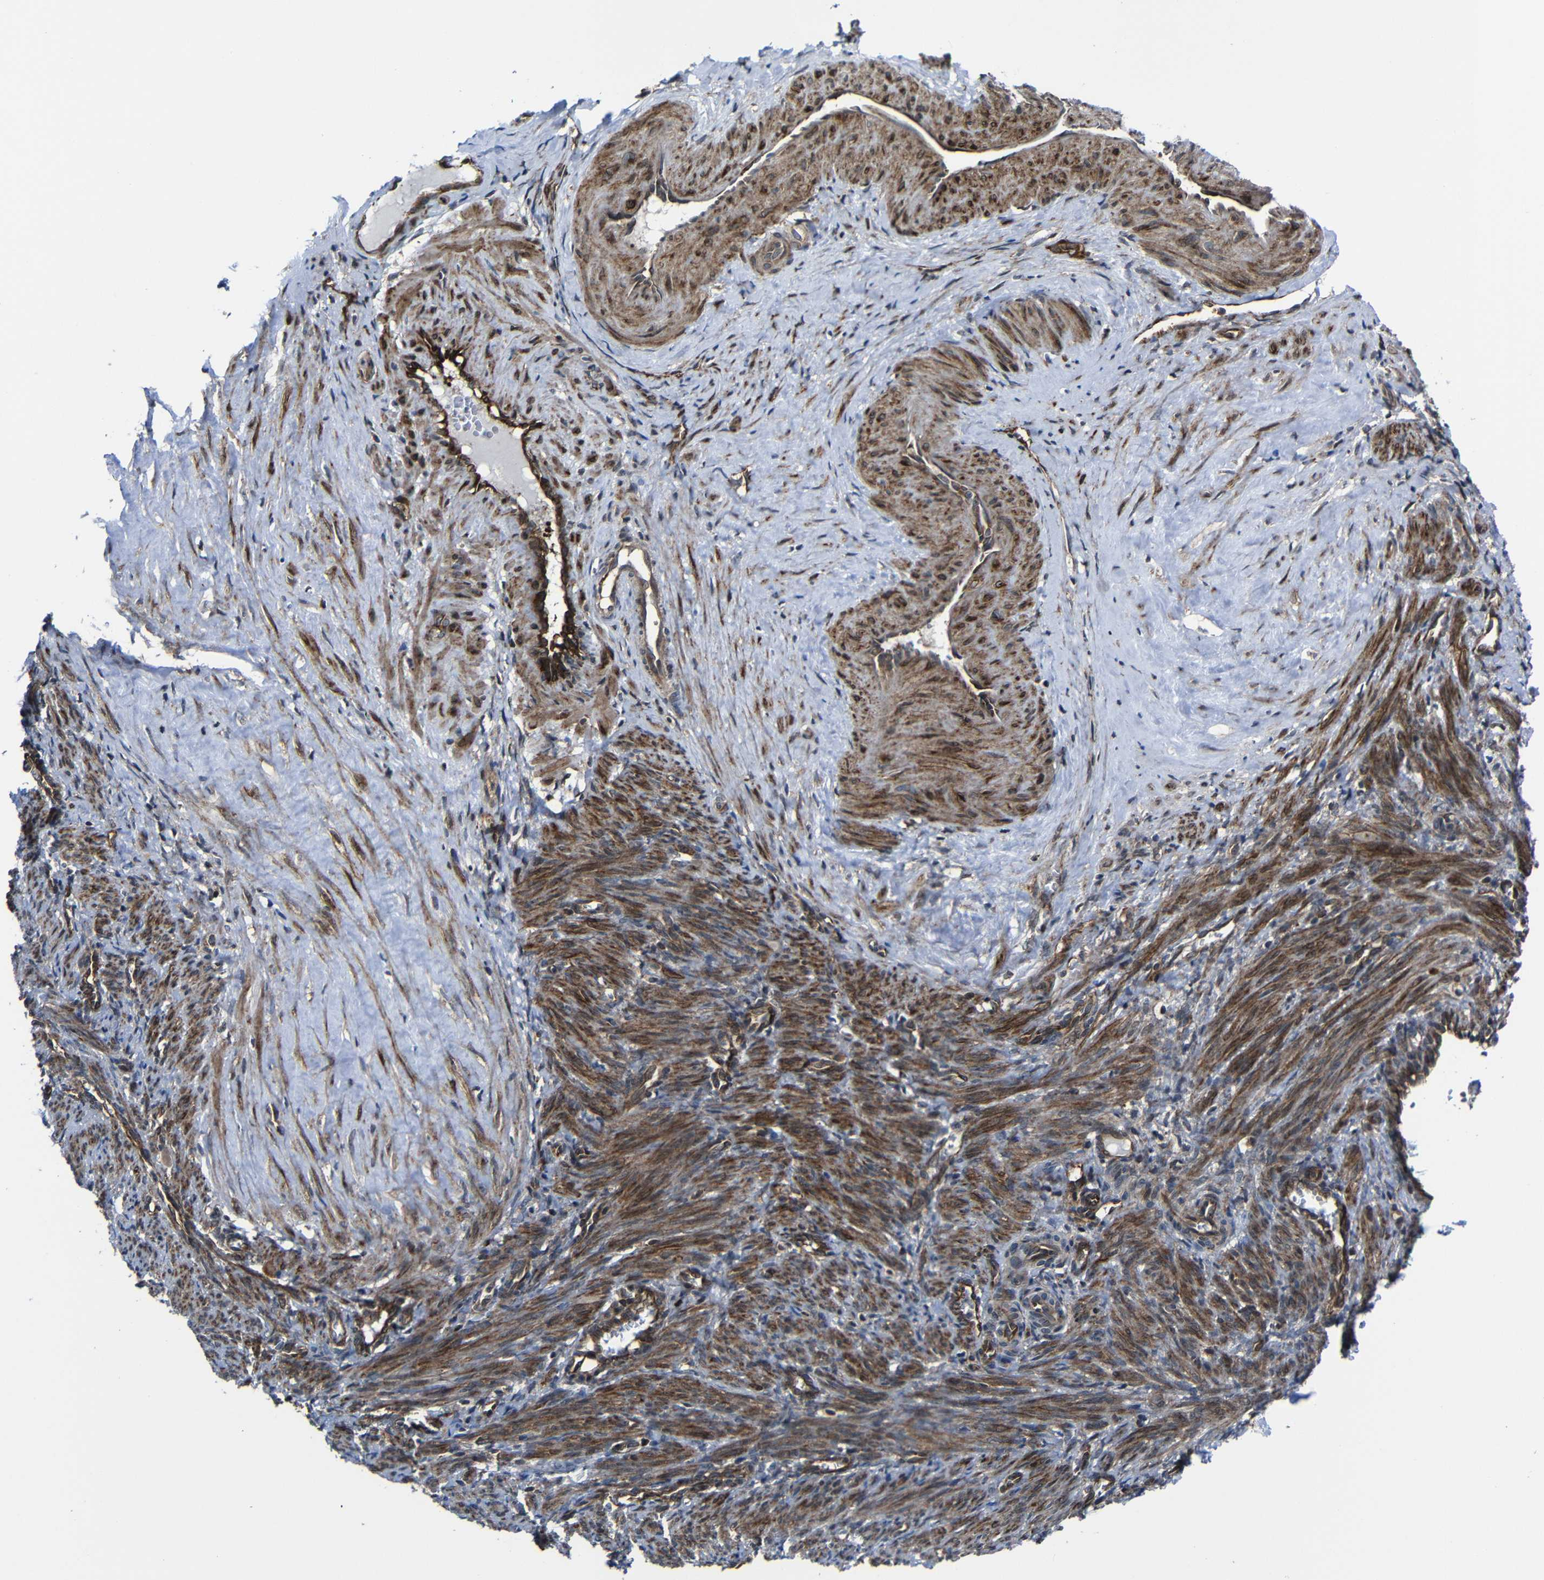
{"staining": {"intensity": "moderate", "quantity": ">75%", "location": "cytoplasmic/membranous"}, "tissue": "smooth muscle", "cell_type": "Smooth muscle cells", "image_type": "normal", "snomed": [{"axis": "morphology", "description": "Normal tissue, NOS"}, {"axis": "topography", "description": "Endometrium"}], "caption": "Immunohistochemistry (IHC) of benign human smooth muscle demonstrates medium levels of moderate cytoplasmic/membranous expression in about >75% of smooth muscle cells.", "gene": "KIAA0513", "patient": {"sex": "female", "age": 33}}